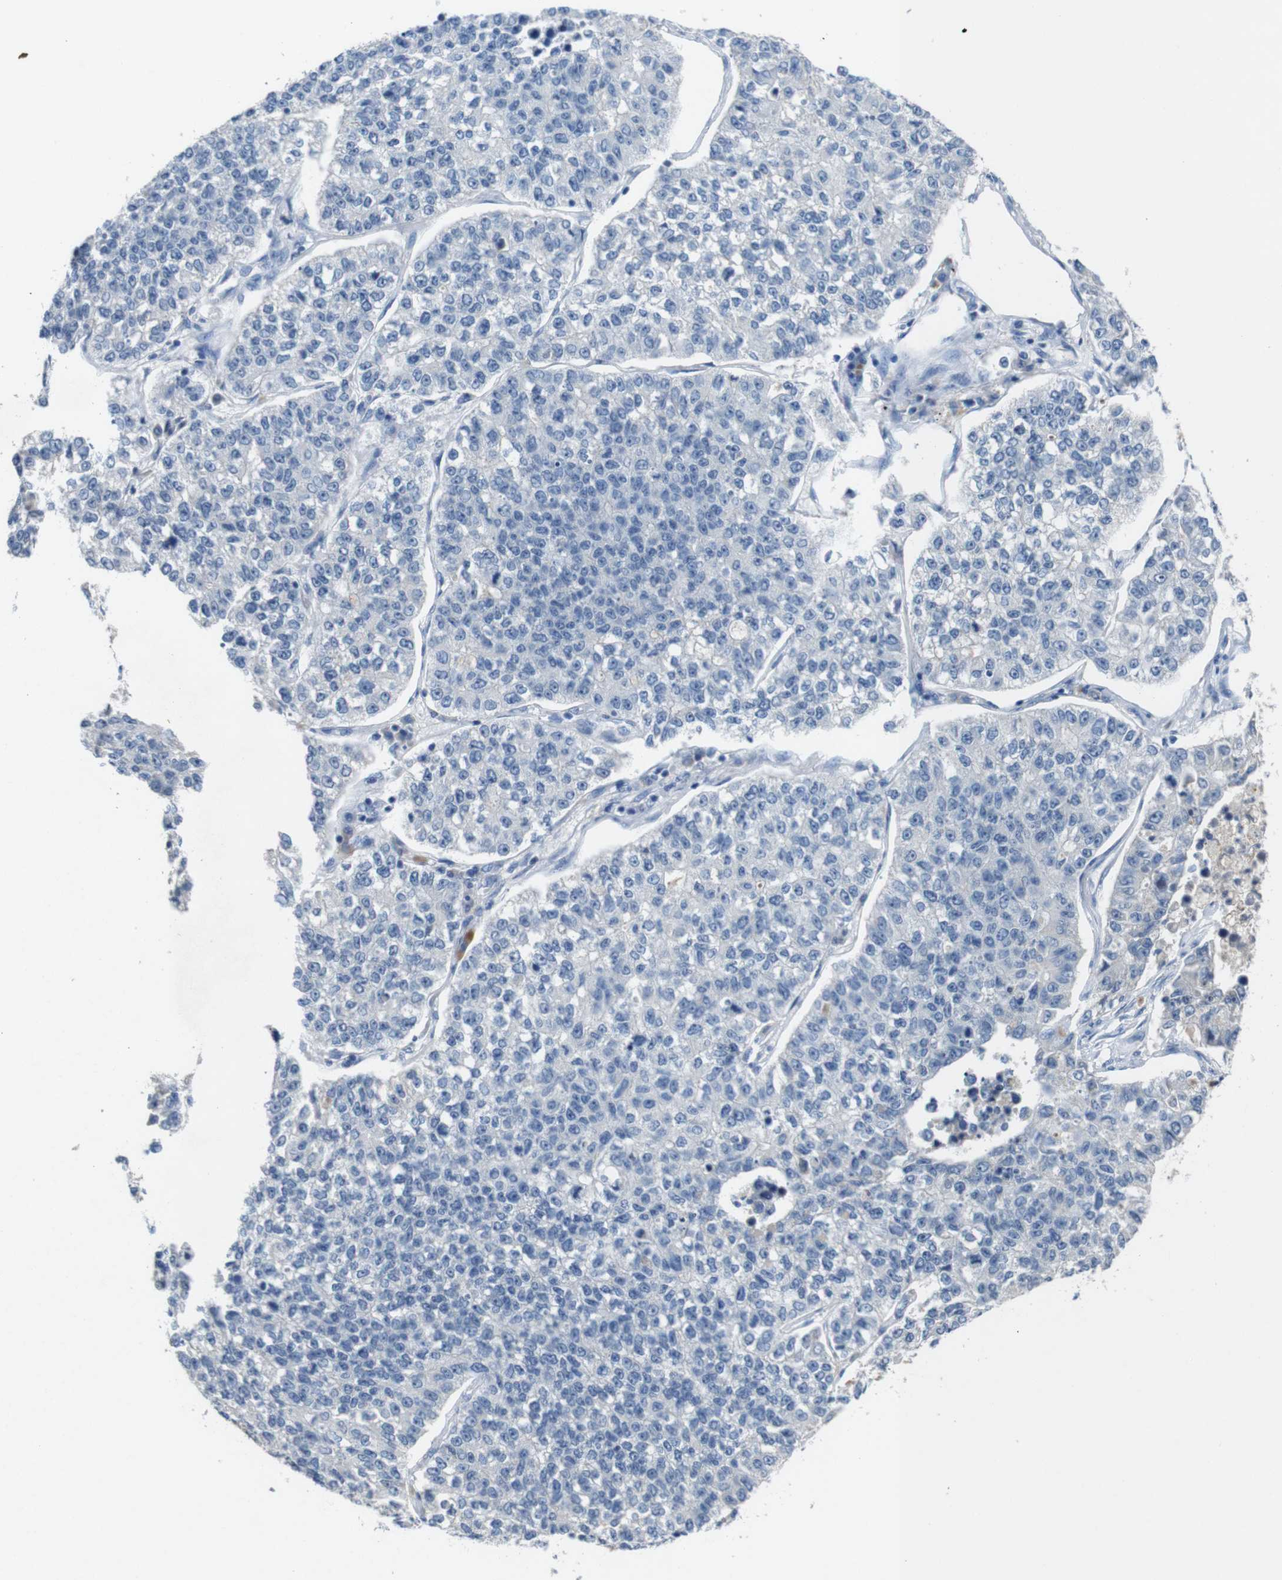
{"staining": {"intensity": "negative", "quantity": "none", "location": "none"}, "tissue": "lung cancer", "cell_type": "Tumor cells", "image_type": "cancer", "snomed": [{"axis": "morphology", "description": "Adenocarcinoma, NOS"}, {"axis": "topography", "description": "Lung"}], "caption": "The IHC micrograph has no significant staining in tumor cells of lung cancer tissue.", "gene": "SLC2A8", "patient": {"sex": "male", "age": 49}}